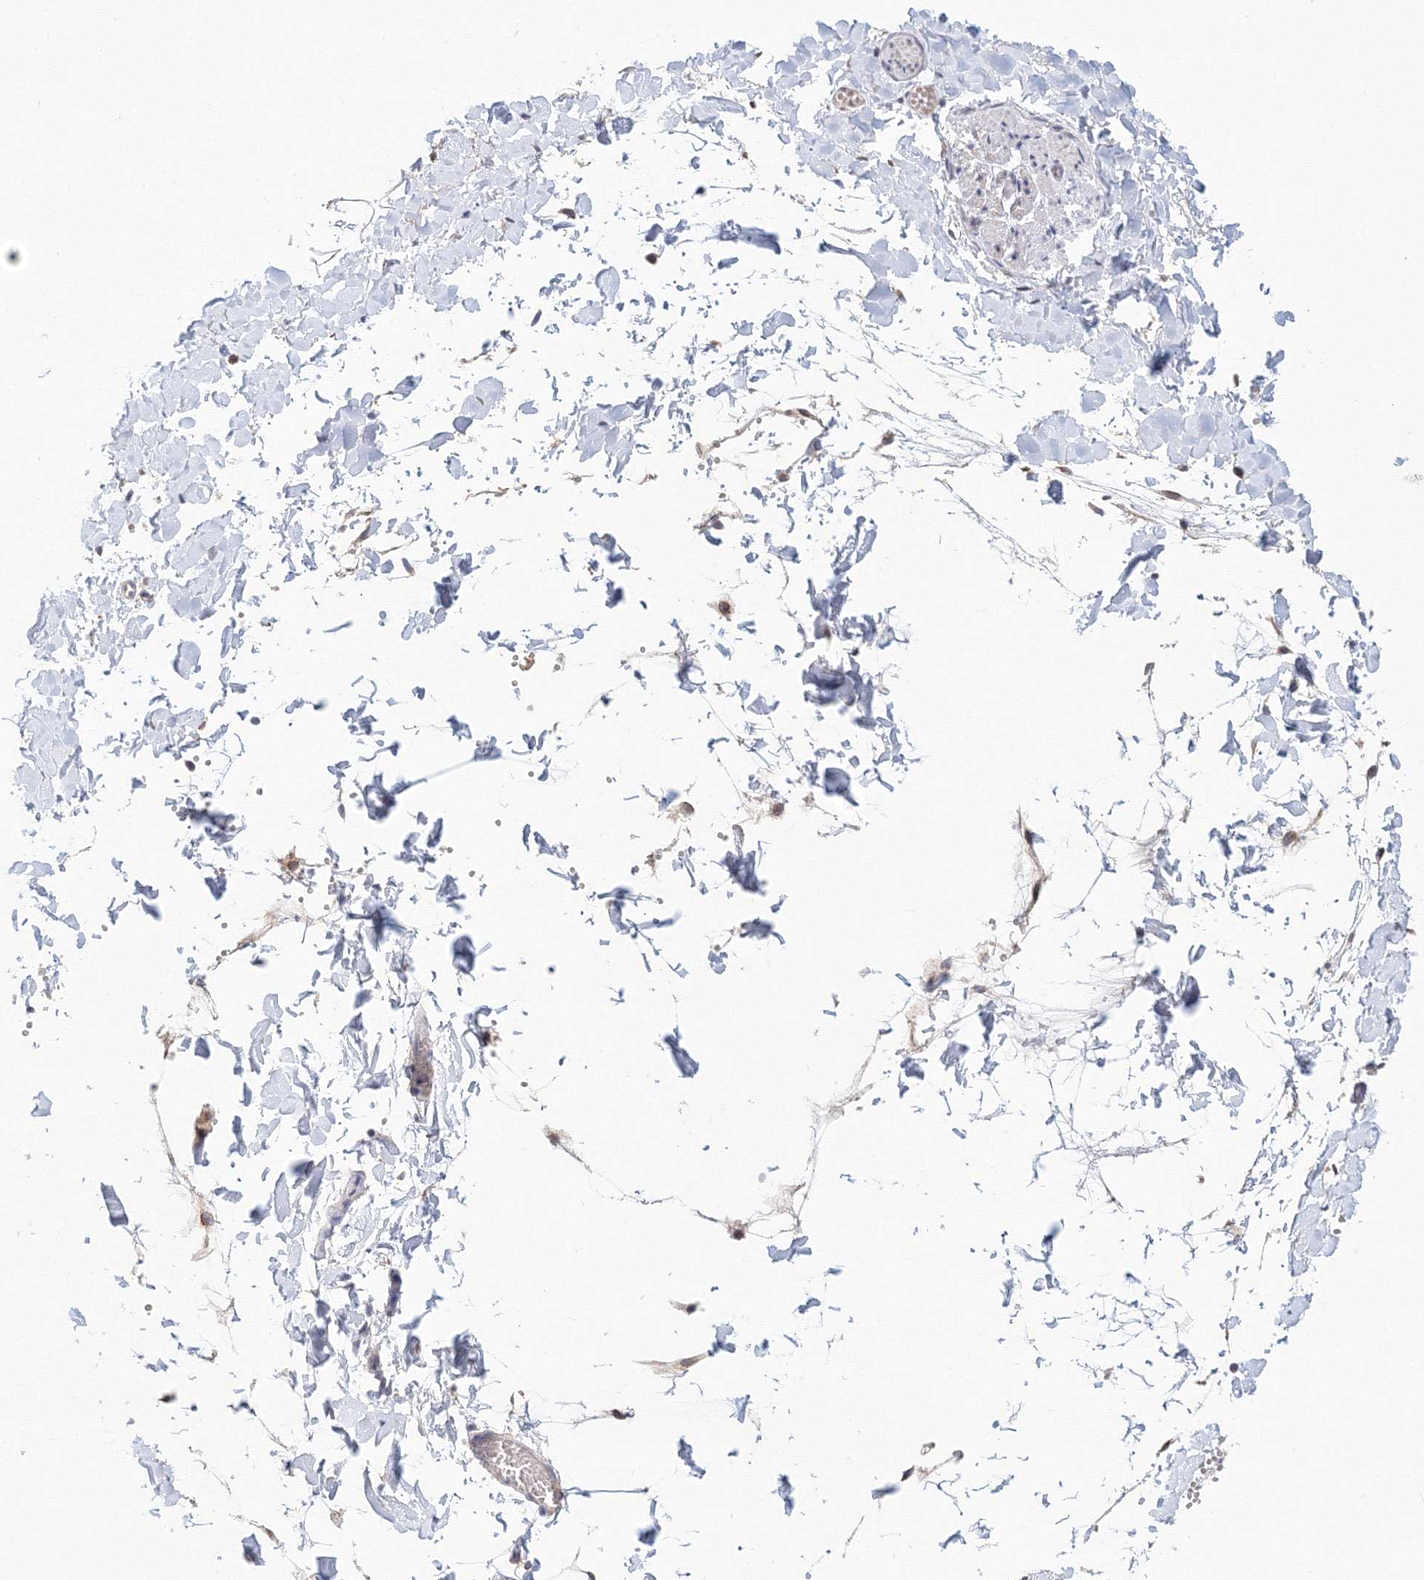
{"staining": {"intensity": "moderate", "quantity": "<25%", "location": "cytoplasmic/membranous"}, "tissue": "adipose tissue", "cell_type": "Adipocytes", "image_type": "normal", "snomed": [{"axis": "morphology", "description": "Normal tissue, NOS"}, {"axis": "topography", "description": "Gallbladder"}, {"axis": "topography", "description": "Peripheral nerve tissue"}], "caption": "Moderate cytoplasmic/membranous protein expression is identified in approximately <25% of adipocytes in adipose tissue. (brown staining indicates protein expression, while blue staining denotes nuclei).", "gene": "DHRS12", "patient": {"sex": "male", "age": 38}}